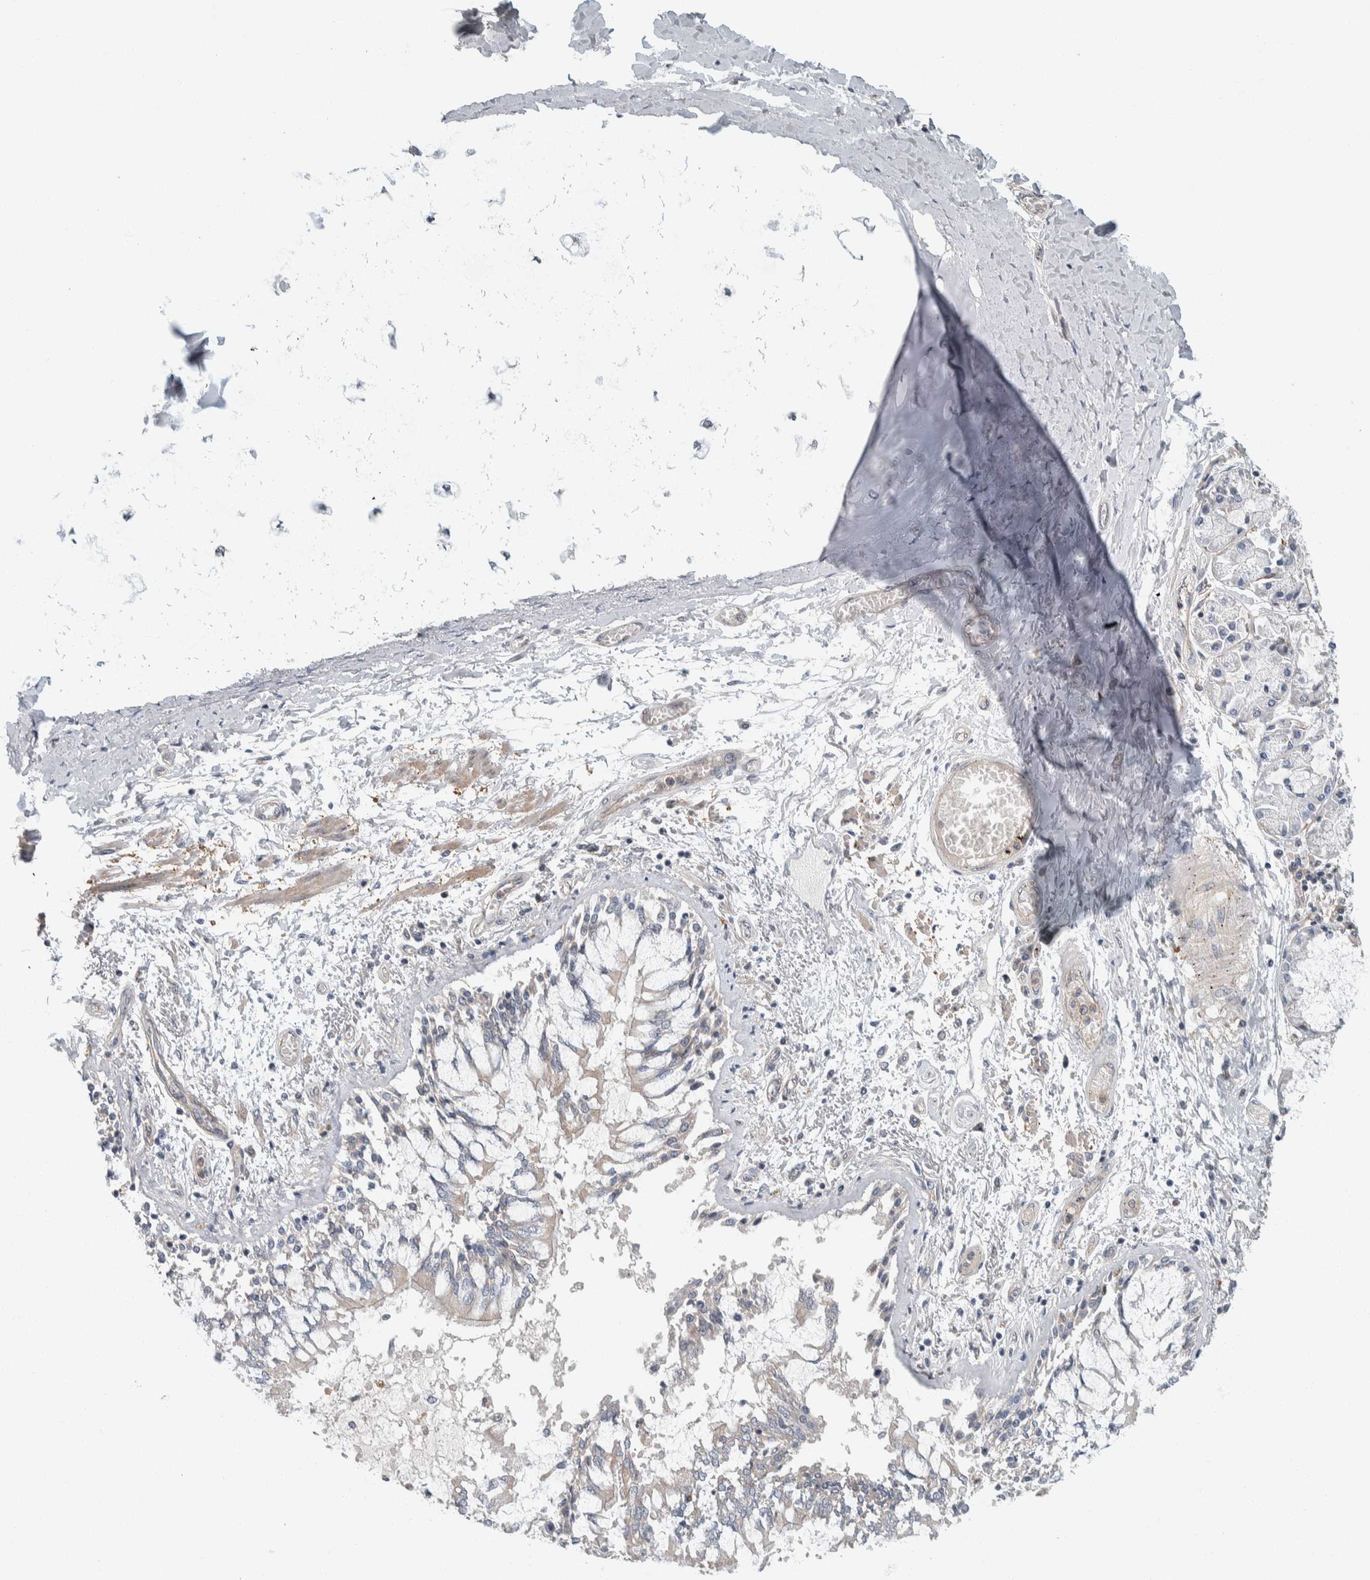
{"staining": {"intensity": "weak", "quantity": "<25%", "location": "cytoplasmic/membranous"}, "tissue": "lung cancer", "cell_type": "Tumor cells", "image_type": "cancer", "snomed": [{"axis": "morphology", "description": "Normal tissue, NOS"}, {"axis": "morphology", "description": "Squamous cell carcinoma, NOS"}, {"axis": "topography", "description": "Lymph node"}, {"axis": "topography", "description": "Cartilage tissue"}, {"axis": "topography", "description": "Bronchus"}, {"axis": "topography", "description": "Lung"}, {"axis": "topography", "description": "Peripheral nerve tissue"}], "caption": "This is a photomicrograph of immunohistochemistry (IHC) staining of lung squamous cell carcinoma, which shows no positivity in tumor cells. (Stains: DAB (3,3'-diaminobenzidine) immunohistochemistry (IHC) with hematoxylin counter stain, Microscopy: brightfield microscopy at high magnification).", "gene": "KCNJ3", "patient": {"sex": "female", "age": 49}}